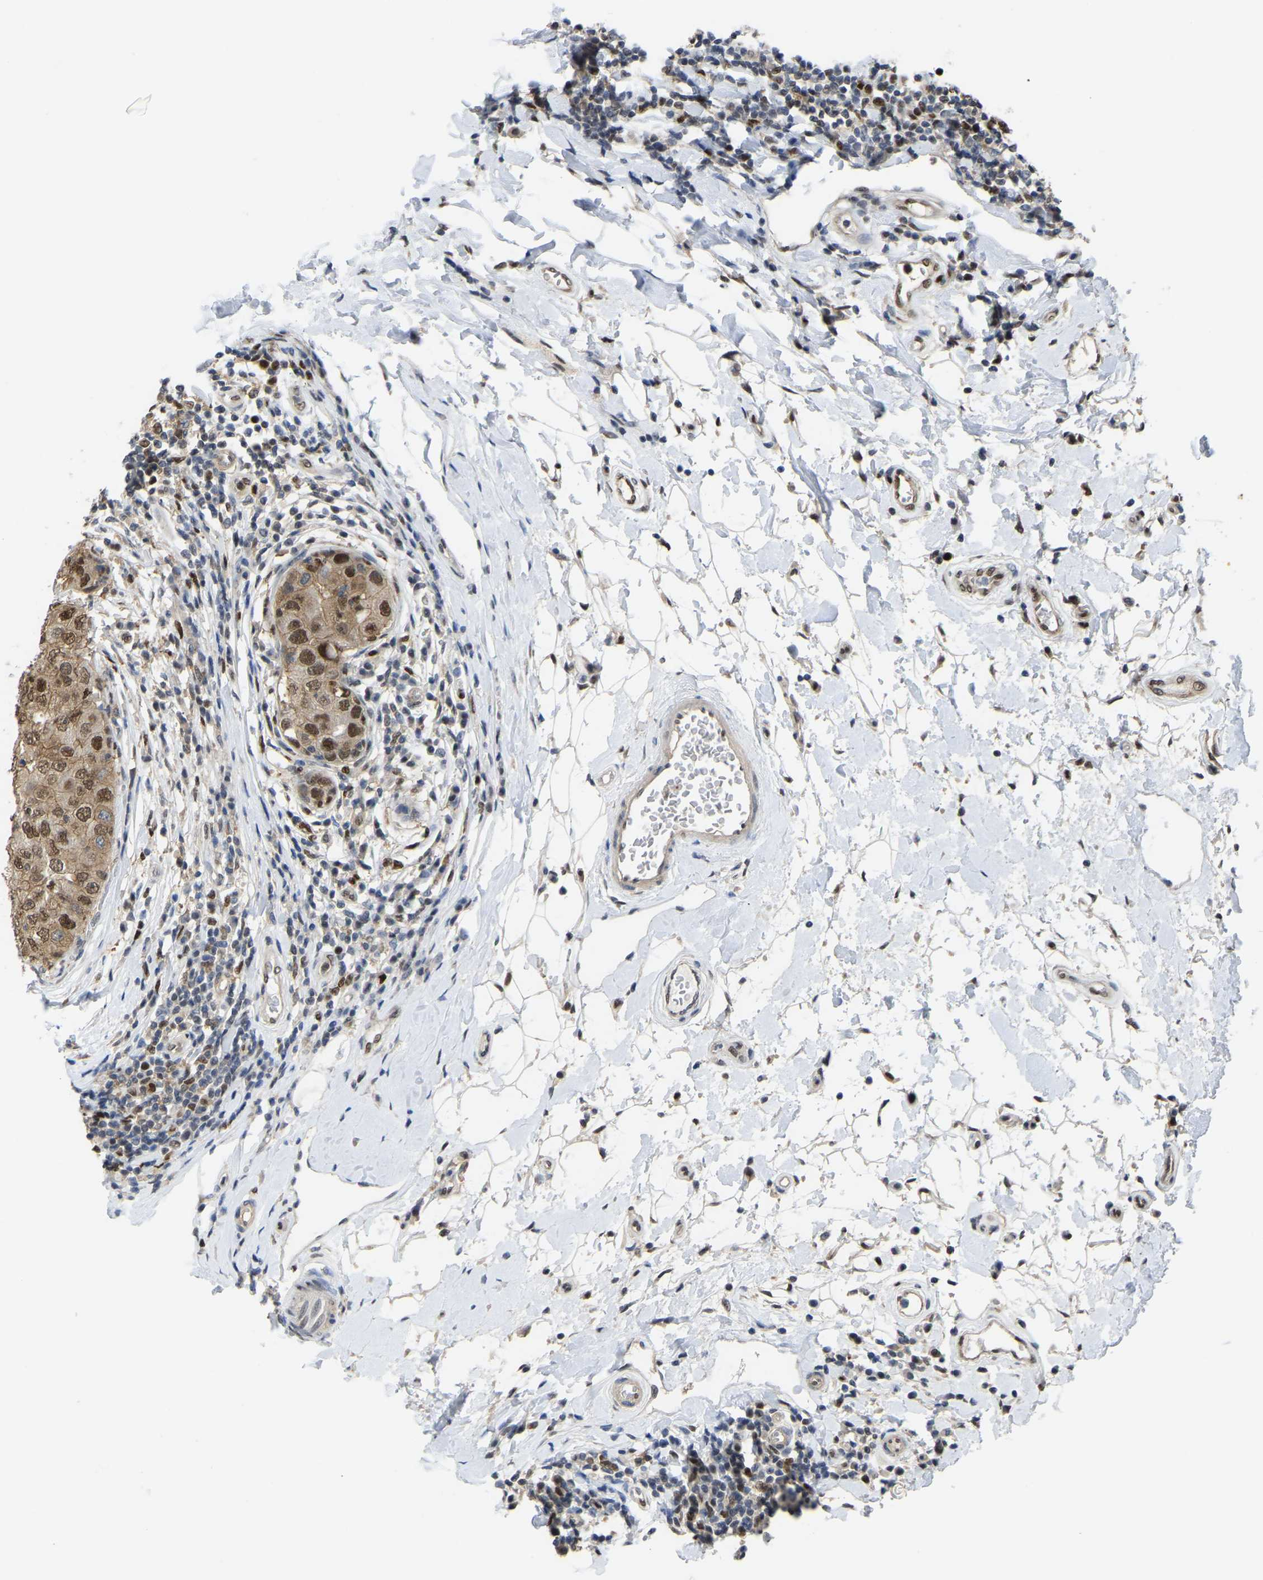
{"staining": {"intensity": "moderate", "quantity": ">75%", "location": "cytoplasmic/membranous,nuclear"}, "tissue": "breast cancer", "cell_type": "Tumor cells", "image_type": "cancer", "snomed": [{"axis": "morphology", "description": "Duct carcinoma"}, {"axis": "topography", "description": "Breast"}], "caption": "Human breast cancer stained with a brown dye demonstrates moderate cytoplasmic/membranous and nuclear positive positivity in about >75% of tumor cells.", "gene": "KLRG2", "patient": {"sex": "female", "age": 27}}